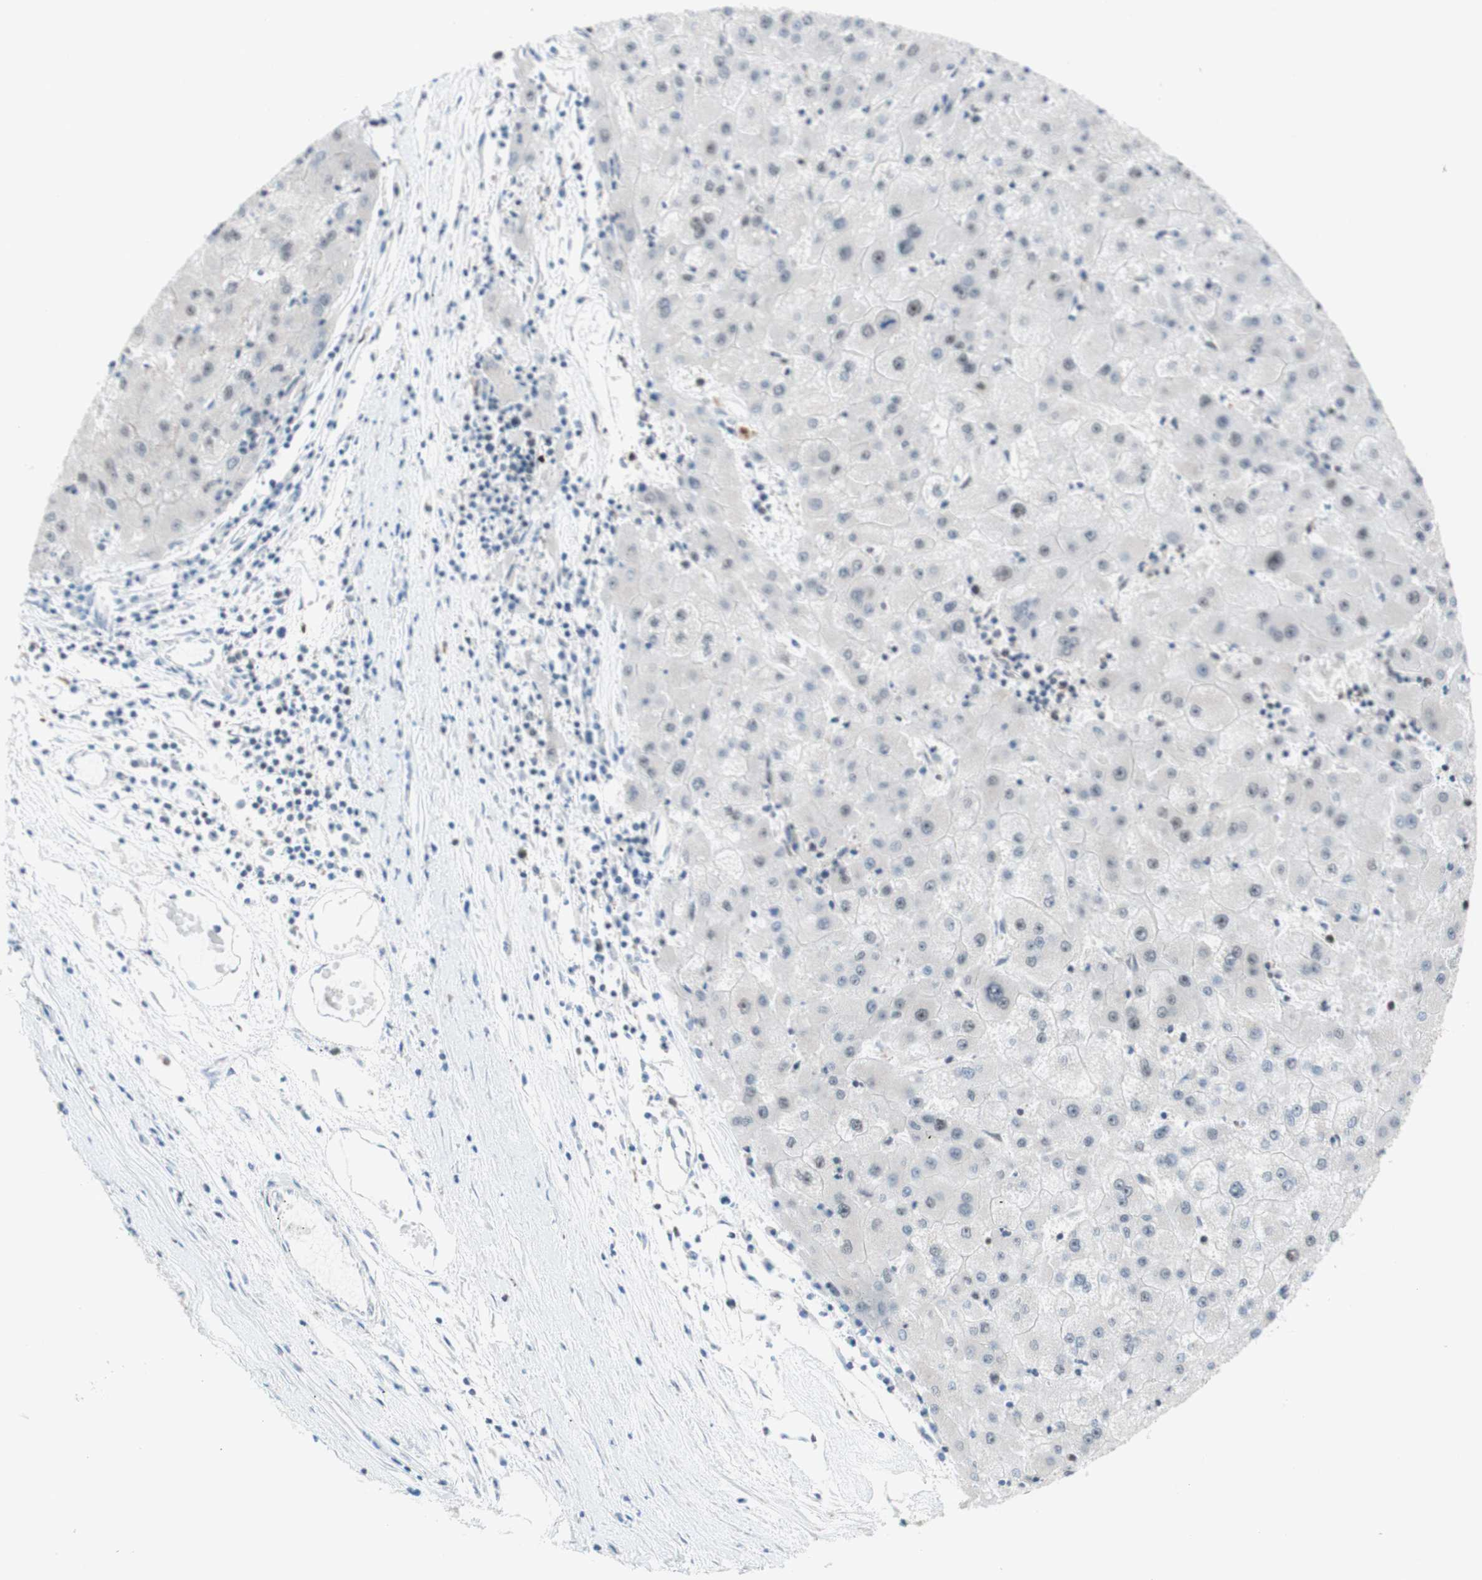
{"staining": {"intensity": "negative", "quantity": "none", "location": "none"}, "tissue": "liver cancer", "cell_type": "Tumor cells", "image_type": "cancer", "snomed": [{"axis": "morphology", "description": "Carcinoma, Hepatocellular, NOS"}, {"axis": "topography", "description": "Liver"}], "caption": "Micrograph shows no significant protein expression in tumor cells of liver hepatocellular carcinoma.", "gene": "PRPF19", "patient": {"sex": "male", "age": 72}}